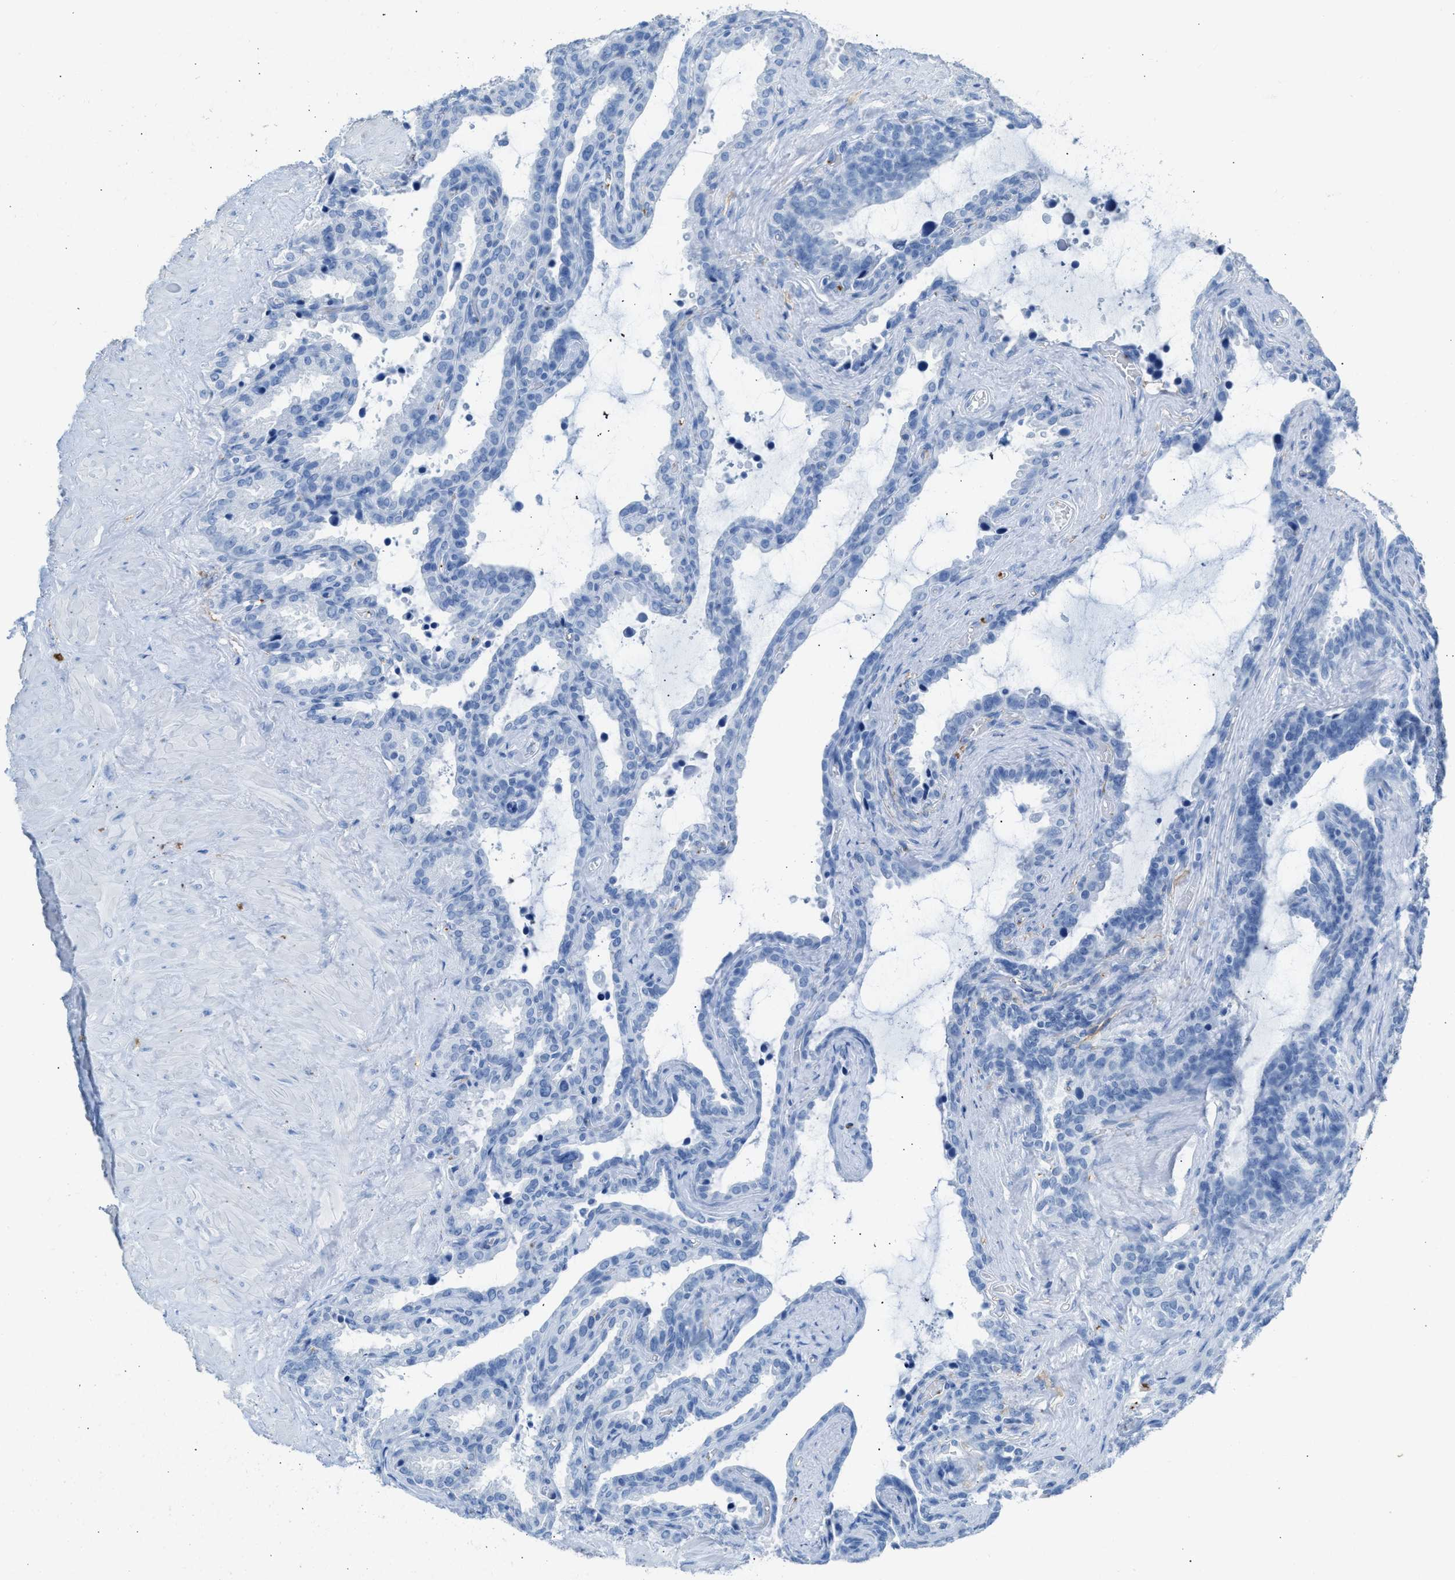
{"staining": {"intensity": "negative", "quantity": "none", "location": "none"}, "tissue": "seminal vesicle", "cell_type": "Glandular cells", "image_type": "normal", "snomed": [{"axis": "morphology", "description": "Normal tissue, NOS"}, {"axis": "topography", "description": "Seminal veicle"}], "caption": "Photomicrograph shows no significant protein positivity in glandular cells of benign seminal vesicle. The staining is performed using DAB (3,3'-diaminobenzidine) brown chromogen with nuclei counter-stained in using hematoxylin.", "gene": "FAIM2", "patient": {"sex": "male", "age": 46}}